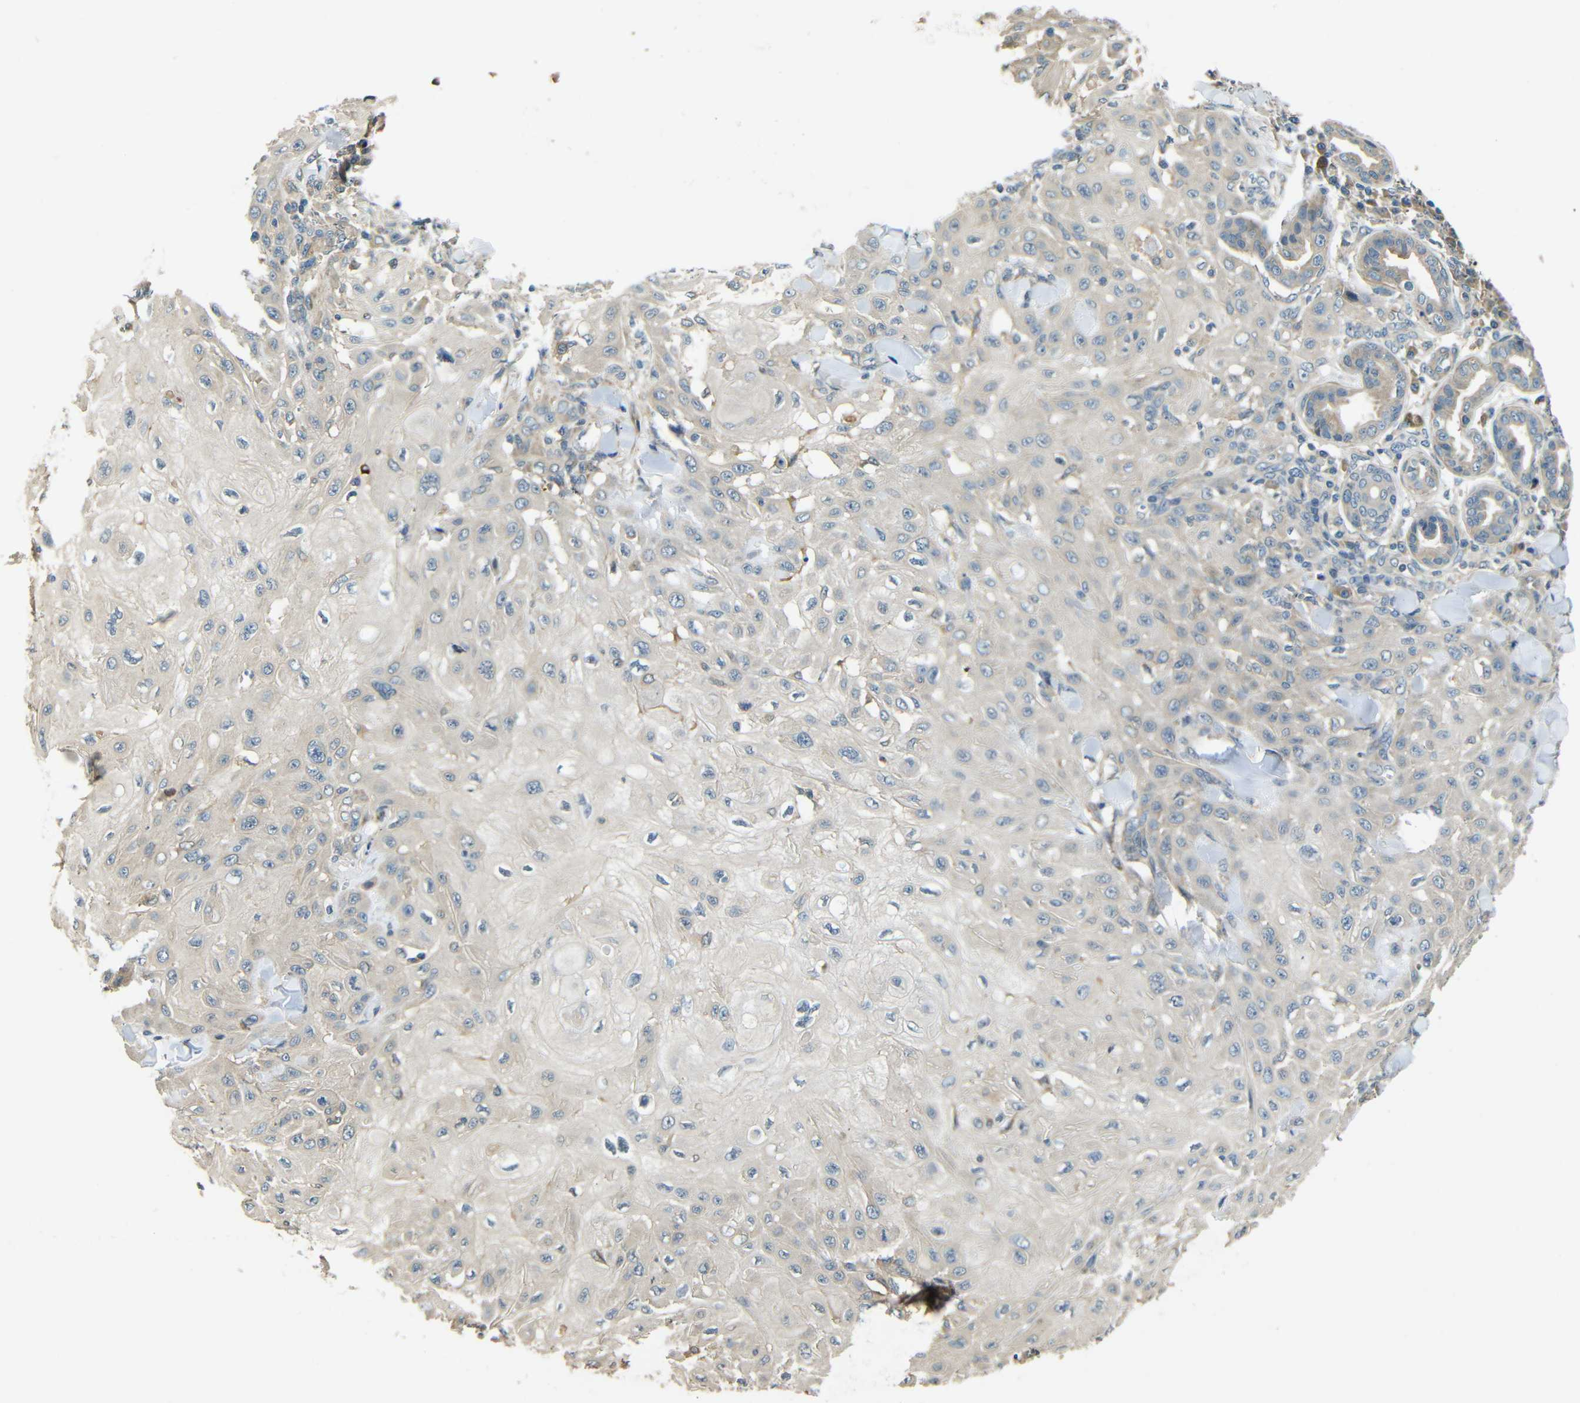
{"staining": {"intensity": "negative", "quantity": "none", "location": "none"}, "tissue": "skin cancer", "cell_type": "Tumor cells", "image_type": "cancer", "snomed": [{"axis": "morphology", "description": "Squamous cell carcinoma, NOS"}, {"axis": "topography", "description": "Skin"}], "caption": "Histopathology image shows no protein staining in tumor cells of skin cancer (squamous cell carcinoma) tissue.", "gene": "FNDC3A", "patient": {"sex": "male", "age": 24}}